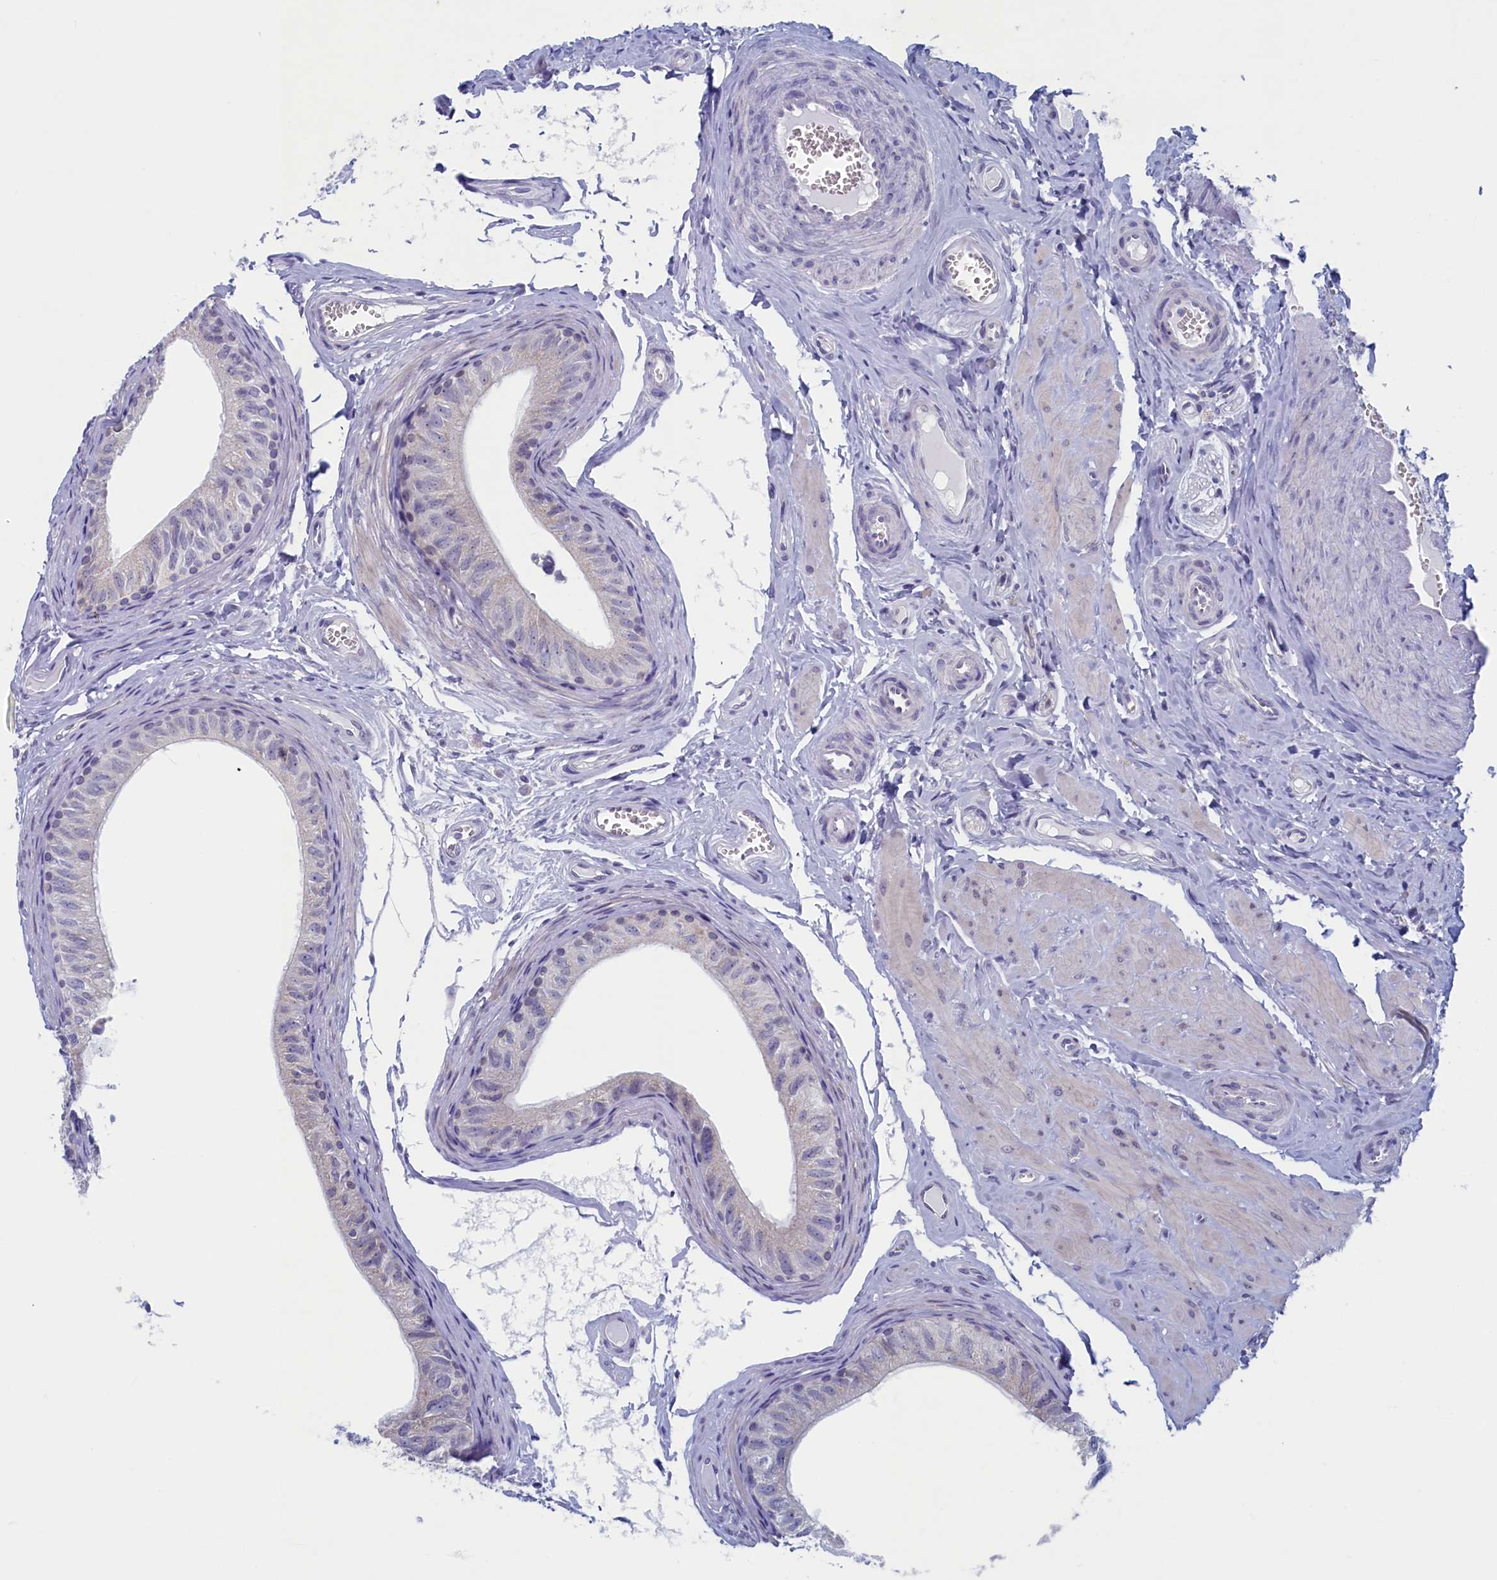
{"staining": {"intensity": "negative", "quantity": "none", "location": "none"}, "tissue": "epididymis", "cell_type": "Glandular cells", "image_type": "normal", "snomed": [{"axis": "morphology", "description": "Normal tissue, NOS"}, {"axis": "topography", "description": "Epididymis"}], "caption": "A micrograph of epididymis stained for a protein reveals no brown staining in glandular cells.", "gene": "WDR76", "patient": {"sex": "male", "age": 42}}